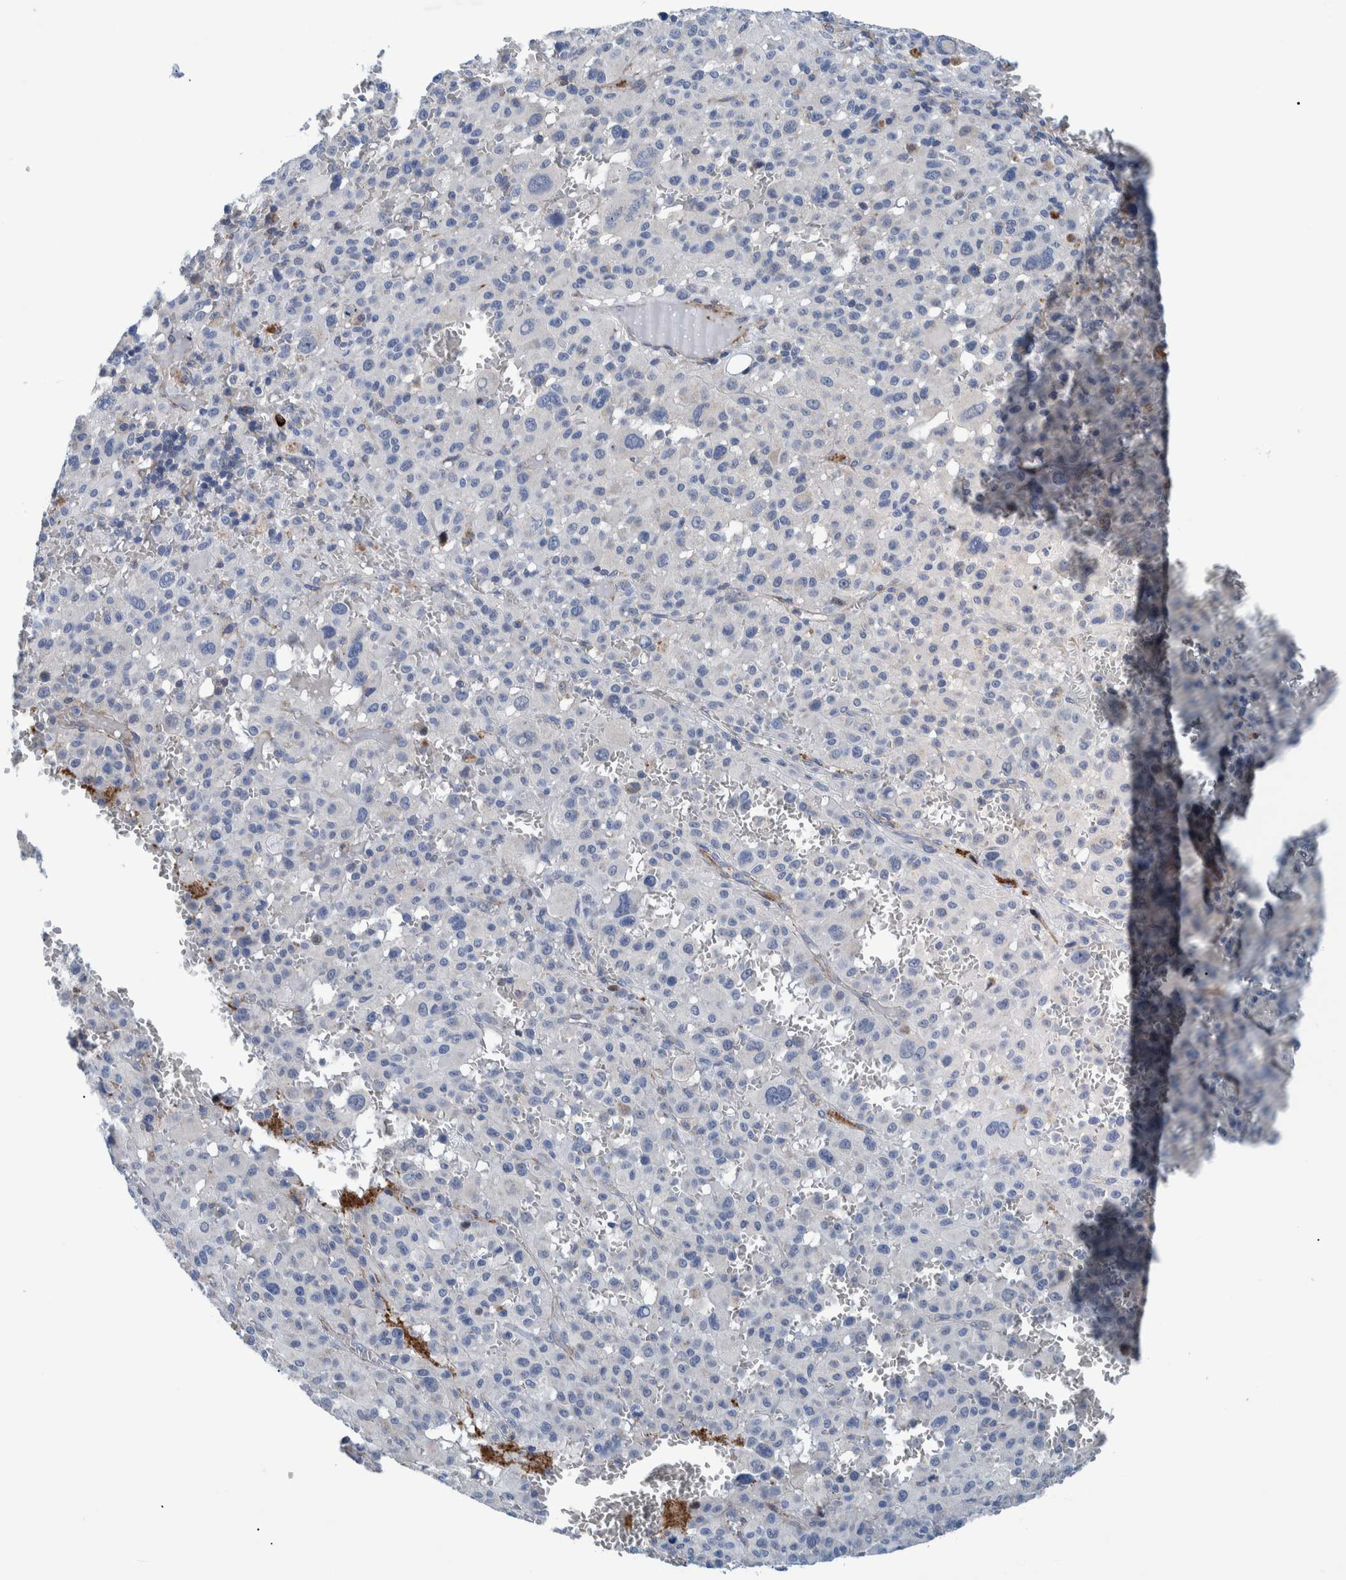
{"staining": {"intensity": "negative", "quantity": "none", "location": "none"}, "tissue": "melanoma", "cell_type": "Tumor cells", "image_type": "cancer", "snomed": [{"axis": "morphology", "description": "Malignant melanoma, Metastatic site"}, {"axis": "topography", "description": "Skin"}], "caption": "Tumor cells are negative for brown protein staining in melanoma.", "gene": "MKS1", "patient": {"sex": "female", "age": 74}}